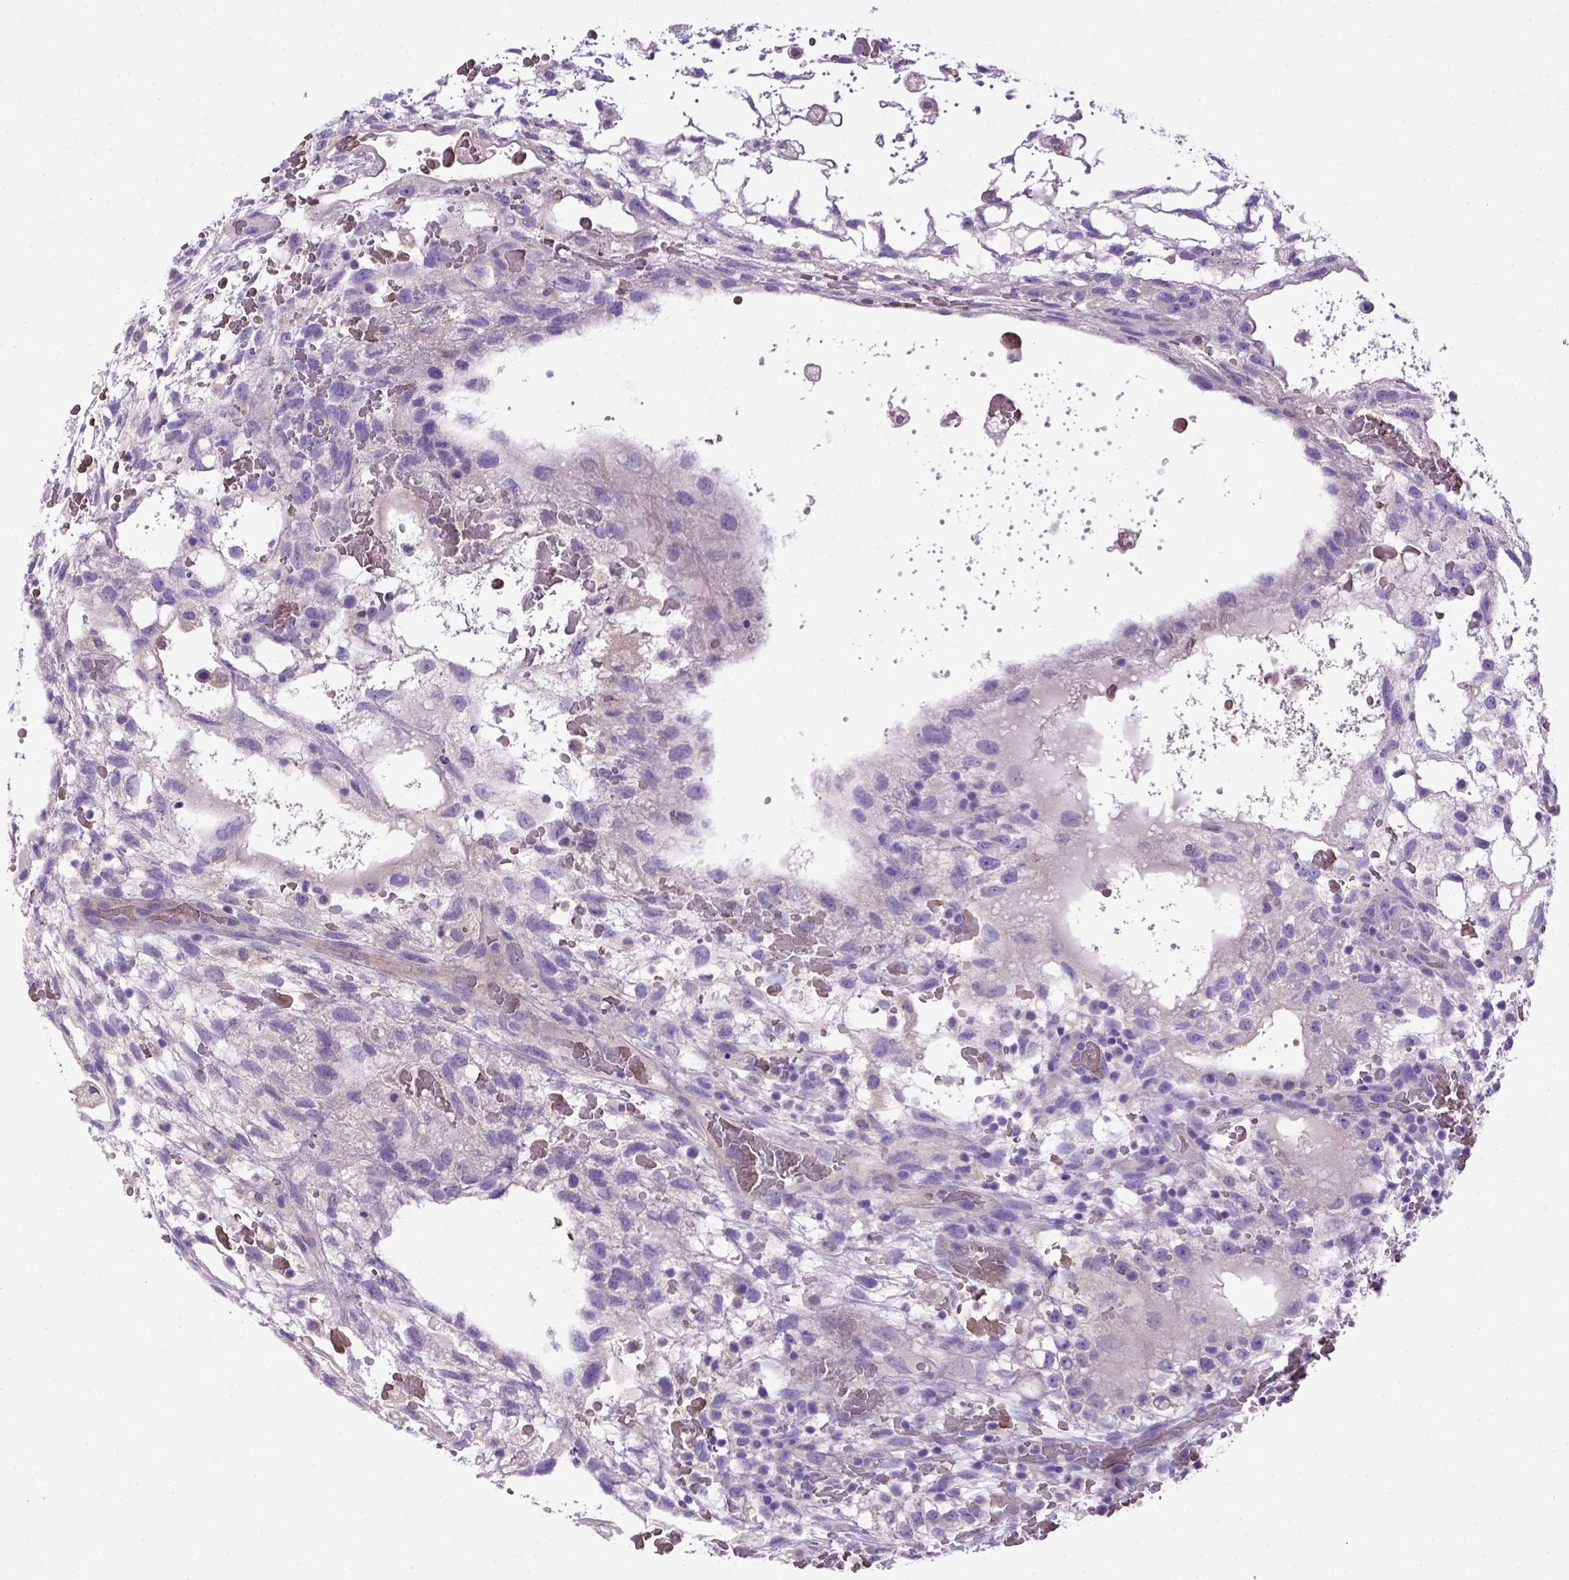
{"staining": {"intensity": "negative", "quantity": "none", "location": "none"}, "tissue": "testis cancer", "cell_type": "Tumor cells", "image_type": "cancer", "snomed": [{"axis": "morphology", "description": "Normal tissue, NOS"}, {"axis": "morphology", "description": "Carcinoma, Embryonal, NOS"}, {"axis": "topography", "description": "Testis"}], "caption": "DAB immunohistochemical staining of testis cancer reveals no significant expression in tumor cells.", "gene": "ADAM12", "patient": {"sex": "male", "age": 32}}